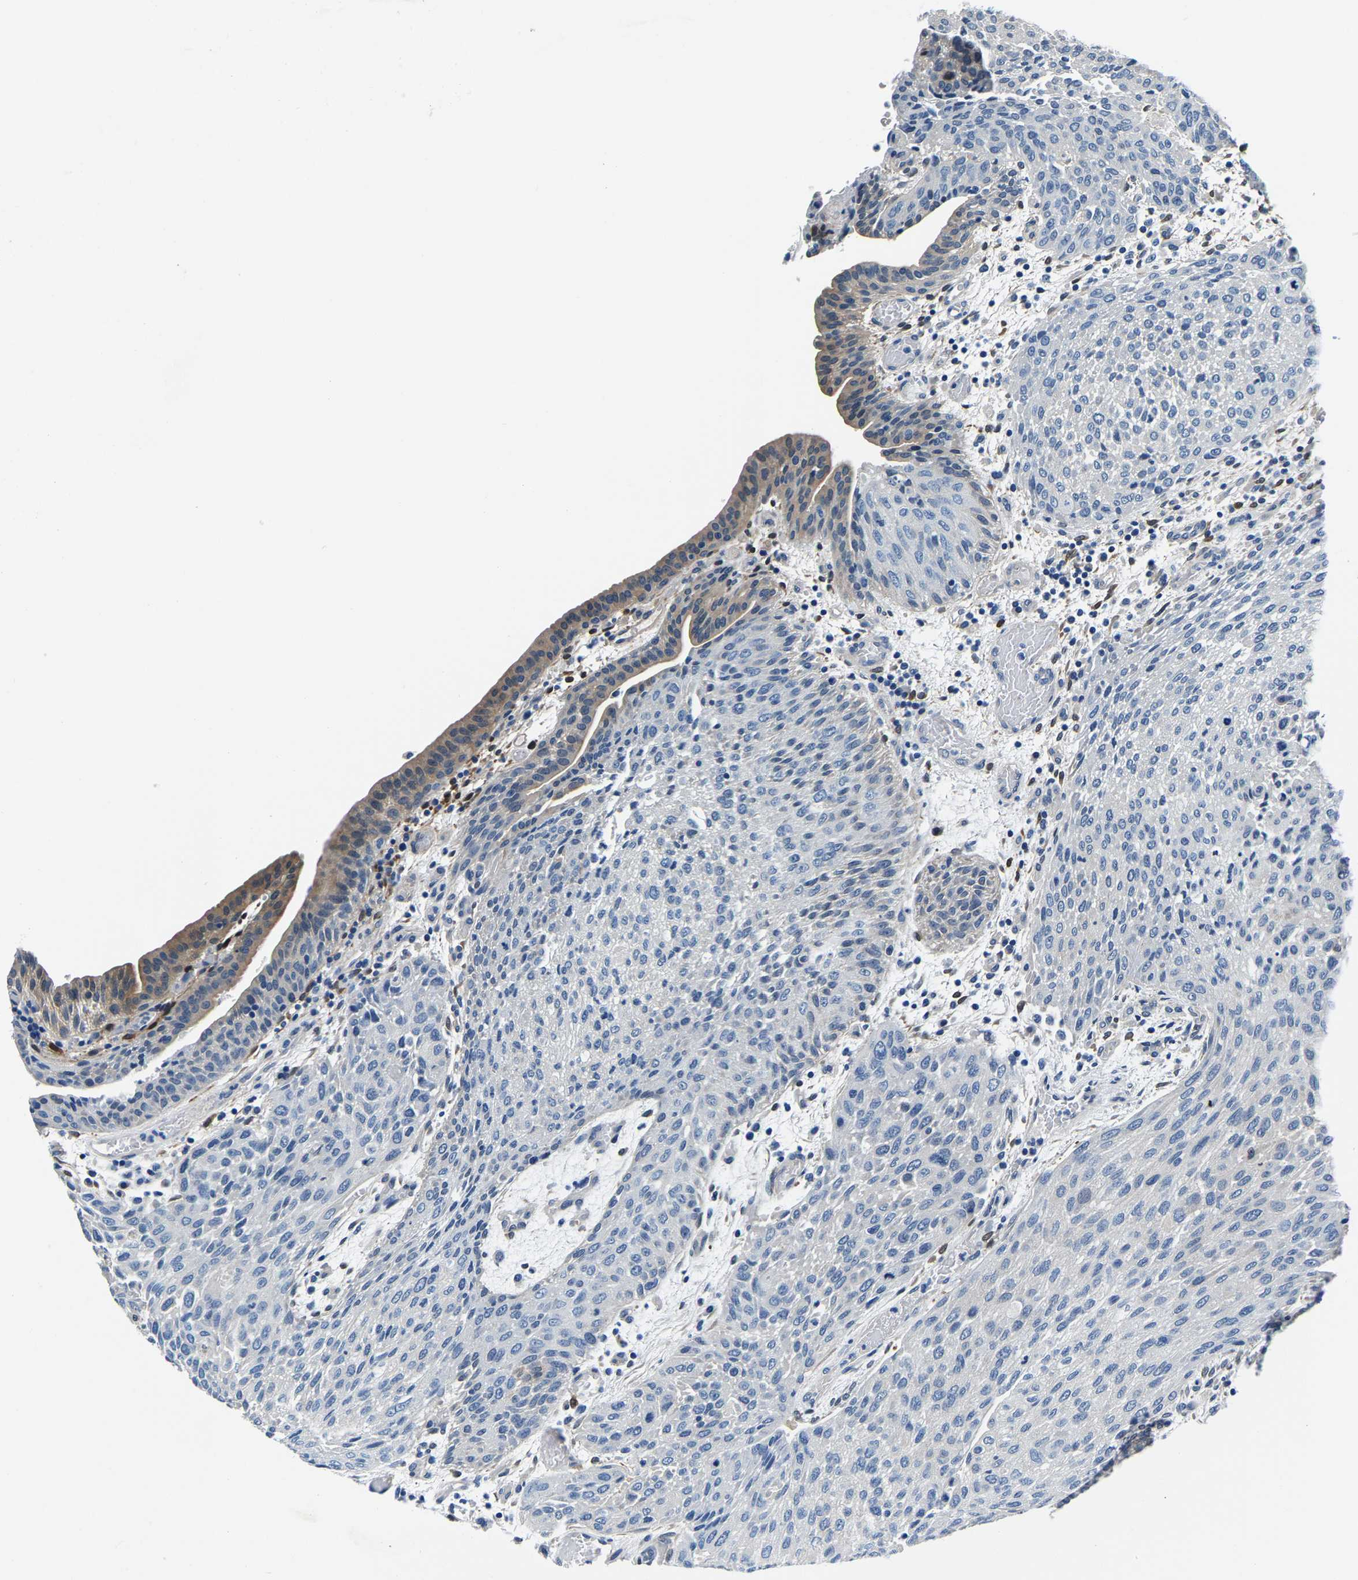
{"staining": {"intensity": "negative", "quantity": "none", "location": "none"}, "tissue": "urothelial cancer", "cell_type": "Tumor cells", "image_type": "cancer", "snomed": [{"axis": "morphology", "description": "Urothelial carcinoma, Low grade"}, {"axis": "morphology", "description": "Urothelial carcinoma, High grade"}, {"axis": "topography", "description": "Urinary bladder"}], "caption": "Immunohistochemistry photomicrograph of urothelial cancer stained for a protein (brown), which demonstrates no staining in tumor cells. (Brightfield microscopy of DAB (3,3'-diaminobenzidine) immunohistochemistry at high magnification).", "gene": "ACO1", "patient": {"sex": "male", "age": 35}}